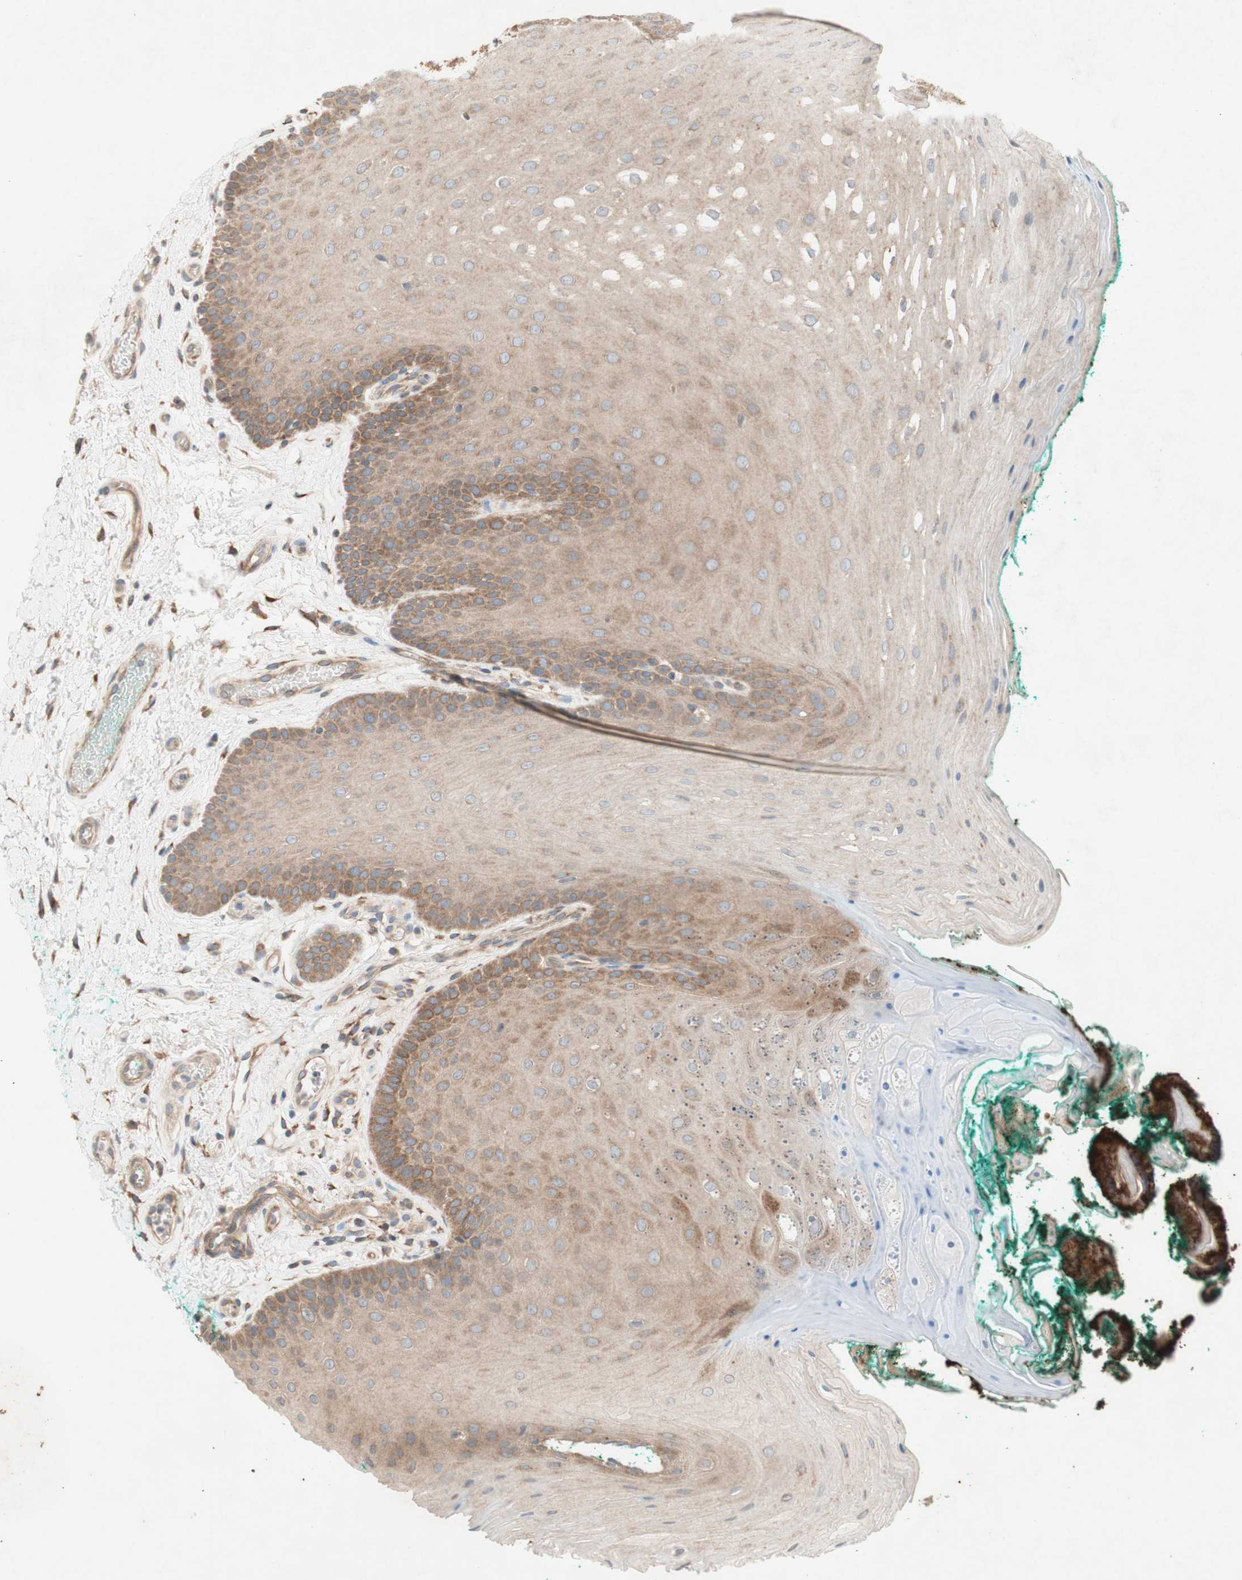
{"staining": {"intensity": "moderate", "quantity": ">75%", "location": "cytoplasmic/membranous"}, "tissue": "oral mucosa", "cell_type": "Squamous epithelial cells", "image_type": "normal", "snomed": [{"axis": "morphology", "description": "Normal tissue, NOS"}, {"axis": "topography", "description": "Skeletal muscle"}, {"axis": "topography", "description": "Oral tissue"}], "caption": "The image demonstrates immunohistochemical staining of unremarkable oral mucosa. There is moderate cytoplasmic/membranous positivity is seen in about >75% of squamous epithelial cells.", "gene": "SOCS2", "patient": {"sex": "male", "age": 58}}